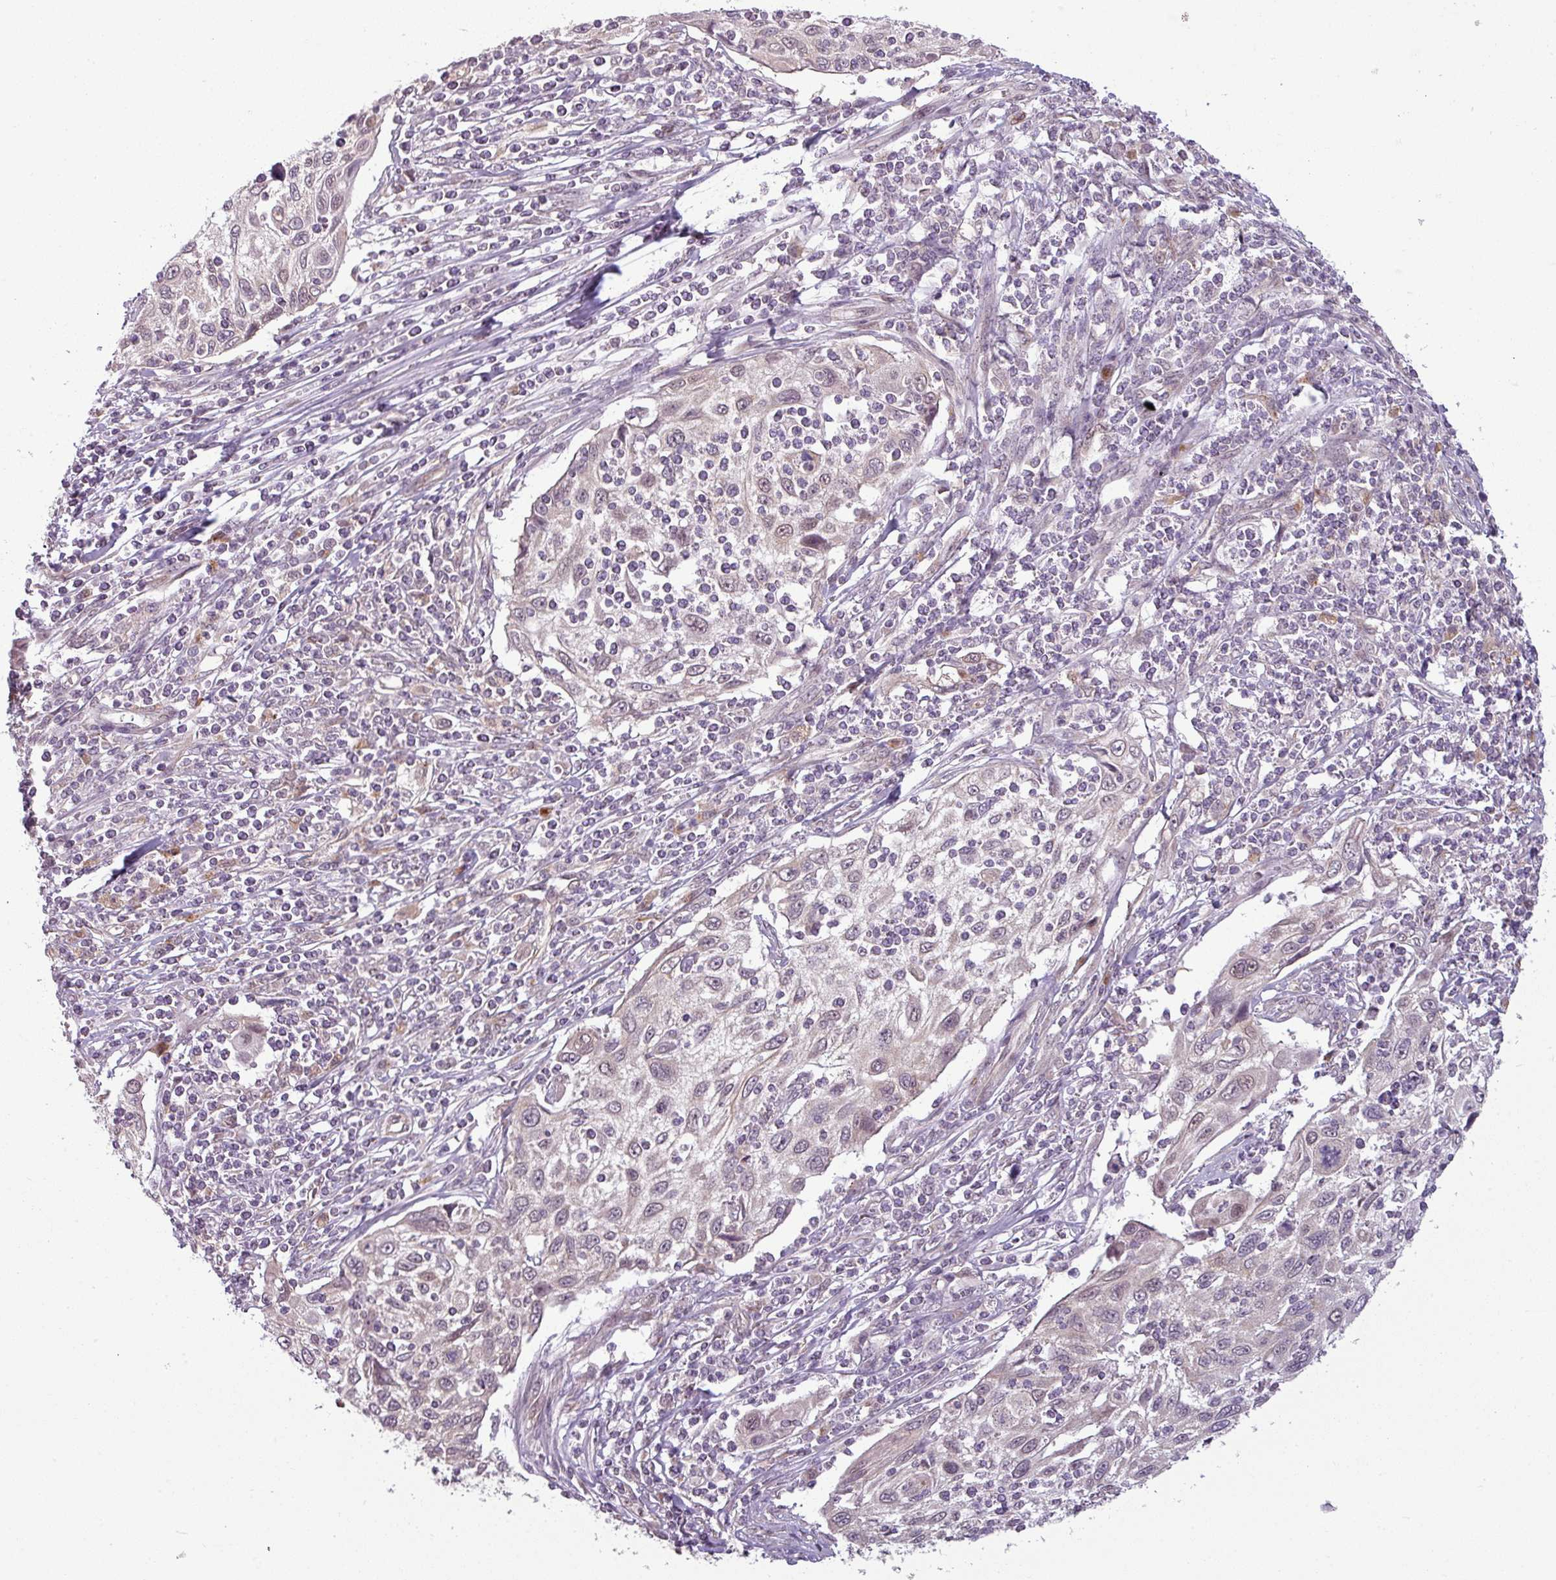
{"staining": {"intensity": "weak", "quantity": "25%-75%", "location": "nuclear"}, "tissue": "cervical cancer", "cell_type": "Tumor cells", "image_type": "cancer", "snomed": [{"axis": "morphology", "description": "Squamous cell carcinoma, NOS"}, {"axis": "topography", "description": "Cervix"}], "caption": "The image displays staining of cervical cancer, revealing weak nuclear protein expression (brown color) within tumor cells. The protein of interest is shown in brown color, while the nuclei are stained blue.", "gene": "CCDC144A", "patient": {"sex": "female", "age": 70}}